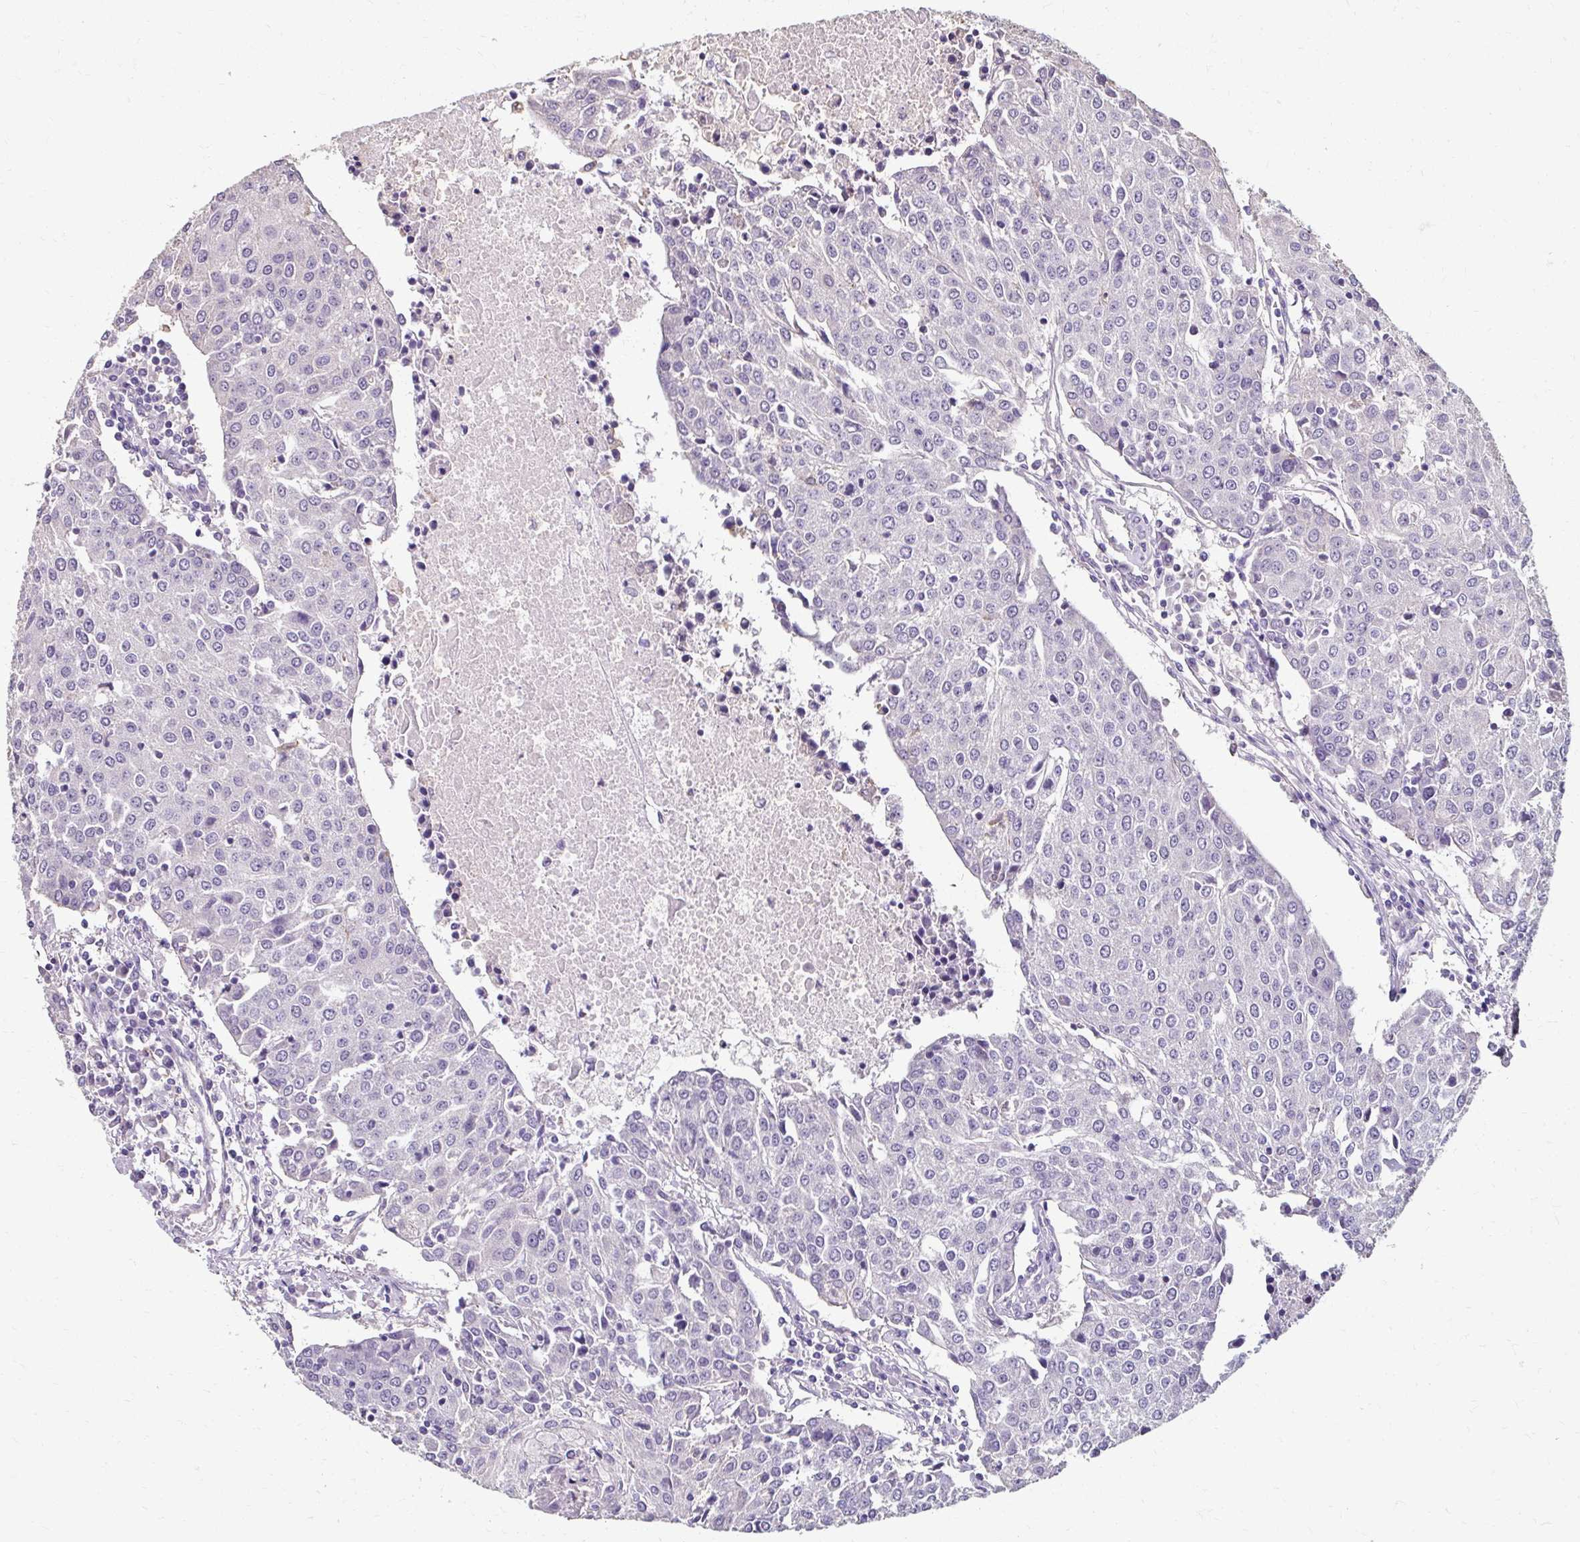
{"staining": {"intensity": "negative", "quantity": "none", "location": "none"}, "tissue": "urothelial cancer", "cell_type": "Tumor cells", "image_type": "cancer", "snomed": [{"axis": "morphology", "description": "Urothelial carcinoma, High grade"}, {"axis": "topography", "description": "Urinary bladder"}], "caption": "A high-resolution micrograph shows immunohistochemistry (IHC) staining of high-grade urothelial carcinoma, which displays no significant positivity in tumor cells.", "gene": "KLHL24", "patient": {"sex": "female", "age": 85}}